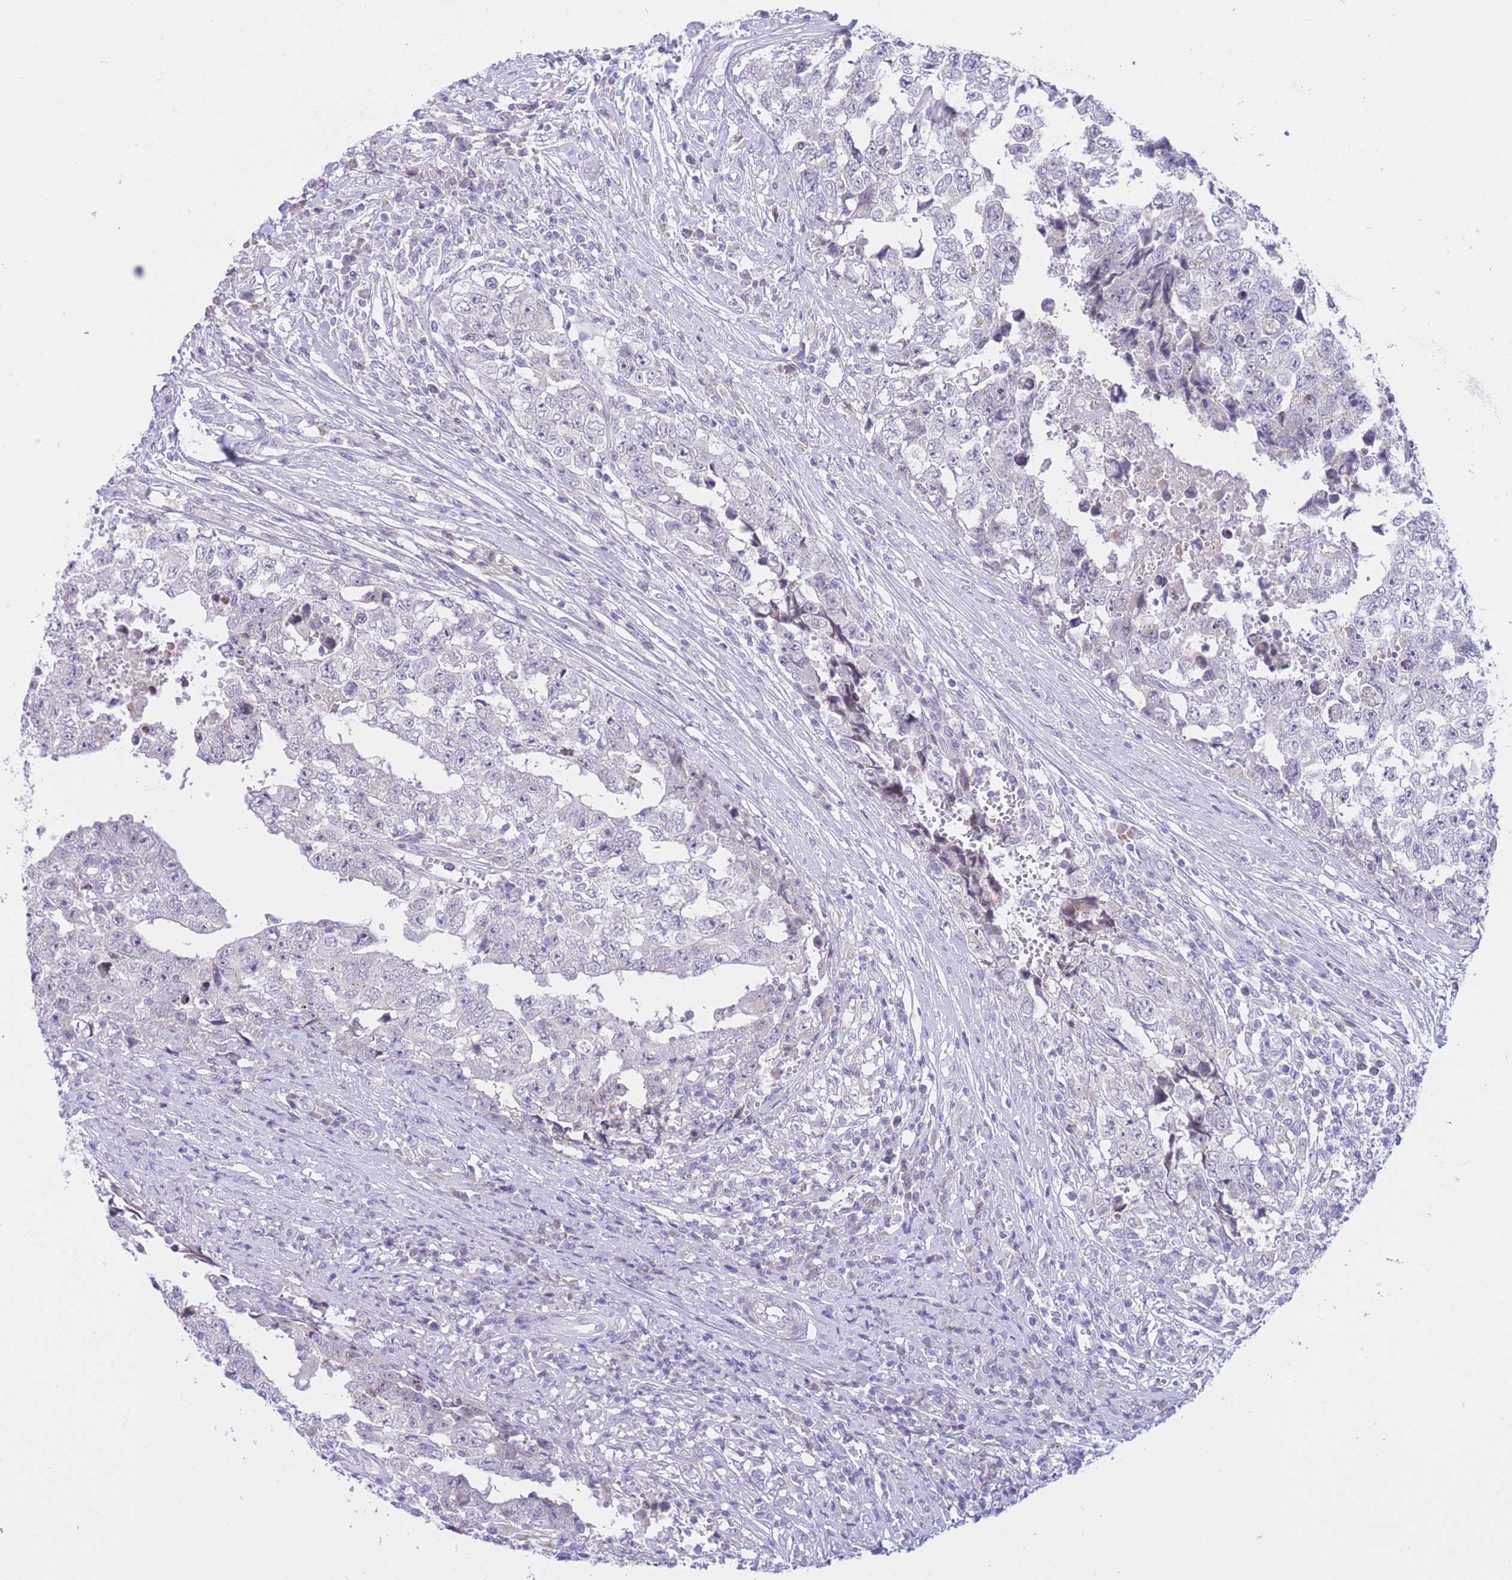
{"staining": {"intensity": "negative", "quantity": "none", "location": "none"}, "tissue": "testis cancer", "cell_type": "Tumor cells", "image_type": "cancer", "snomed": [{"axis": "morphology", "description": "Carcinoma, Embryonal, NOS"}, {"axis": "topography", "description": "Testis"}], "caption": "Immunohistochemical staining of human testis cancer (embryonal carcinoma) displays no significant expression in tumor cells. (Stains: DAB IHC with hematoxylin counter stain, Microscopy: brightfield microscopy at high magnification).", "gene": "RPL39L", "patient": {"sex": "male", "age": 25}}